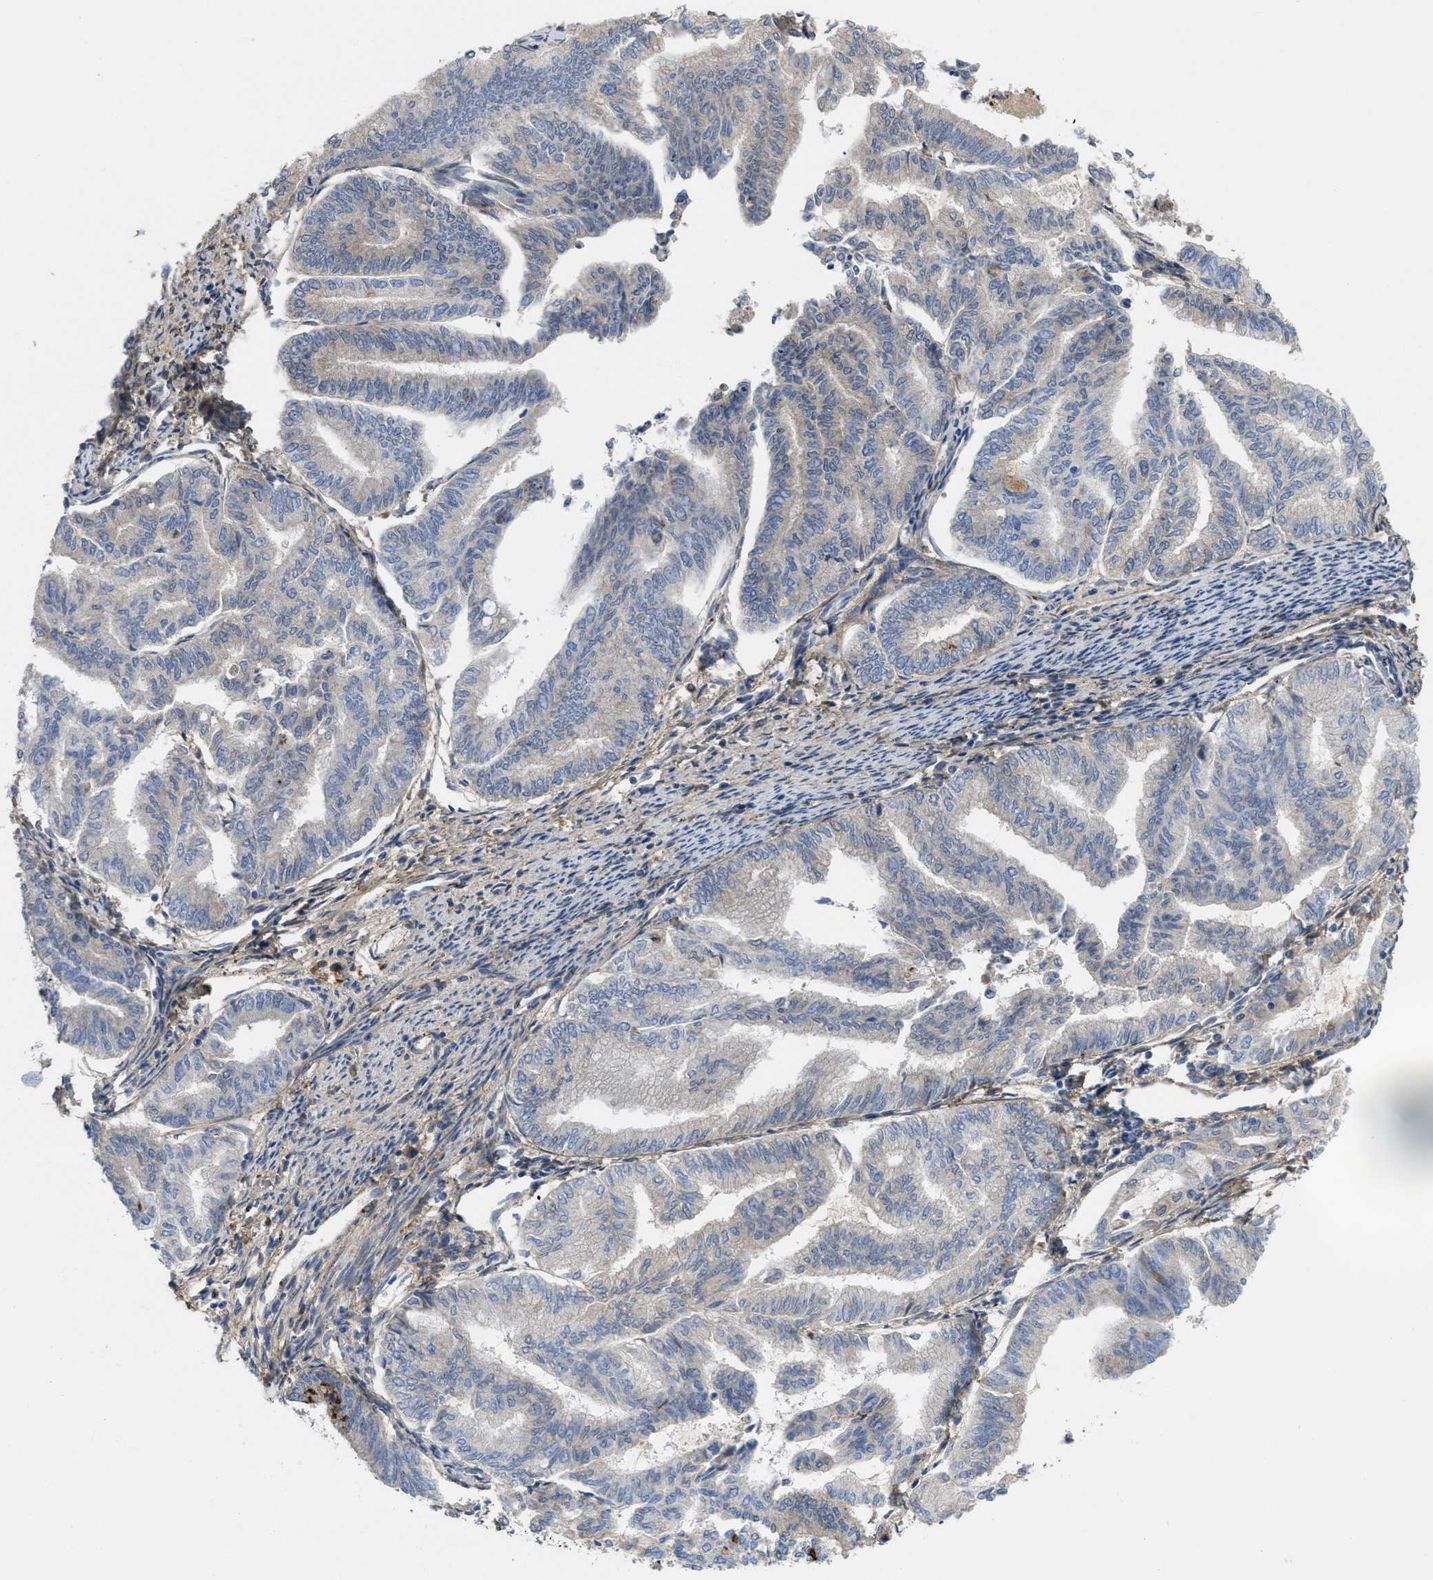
{"staining": {"intensity": "weak", "quantity": "<25%", "location": "cytoplasmic/membranous"}, "tissue": "endometrial cancer", "cell_type": "Tumor cells", "image_type": "cancer", "snomed": [{"axis": "morphology", "description": "Adenocarcinoma, NOS"}, {"axis": "topography", "description": "Endometrium"}], "caption": "Tumor cells show no significant positivity in adenocarcinoma (endometrial).", "gene": "ZNF70", "patient": {"sex": "female", "age": 79}}